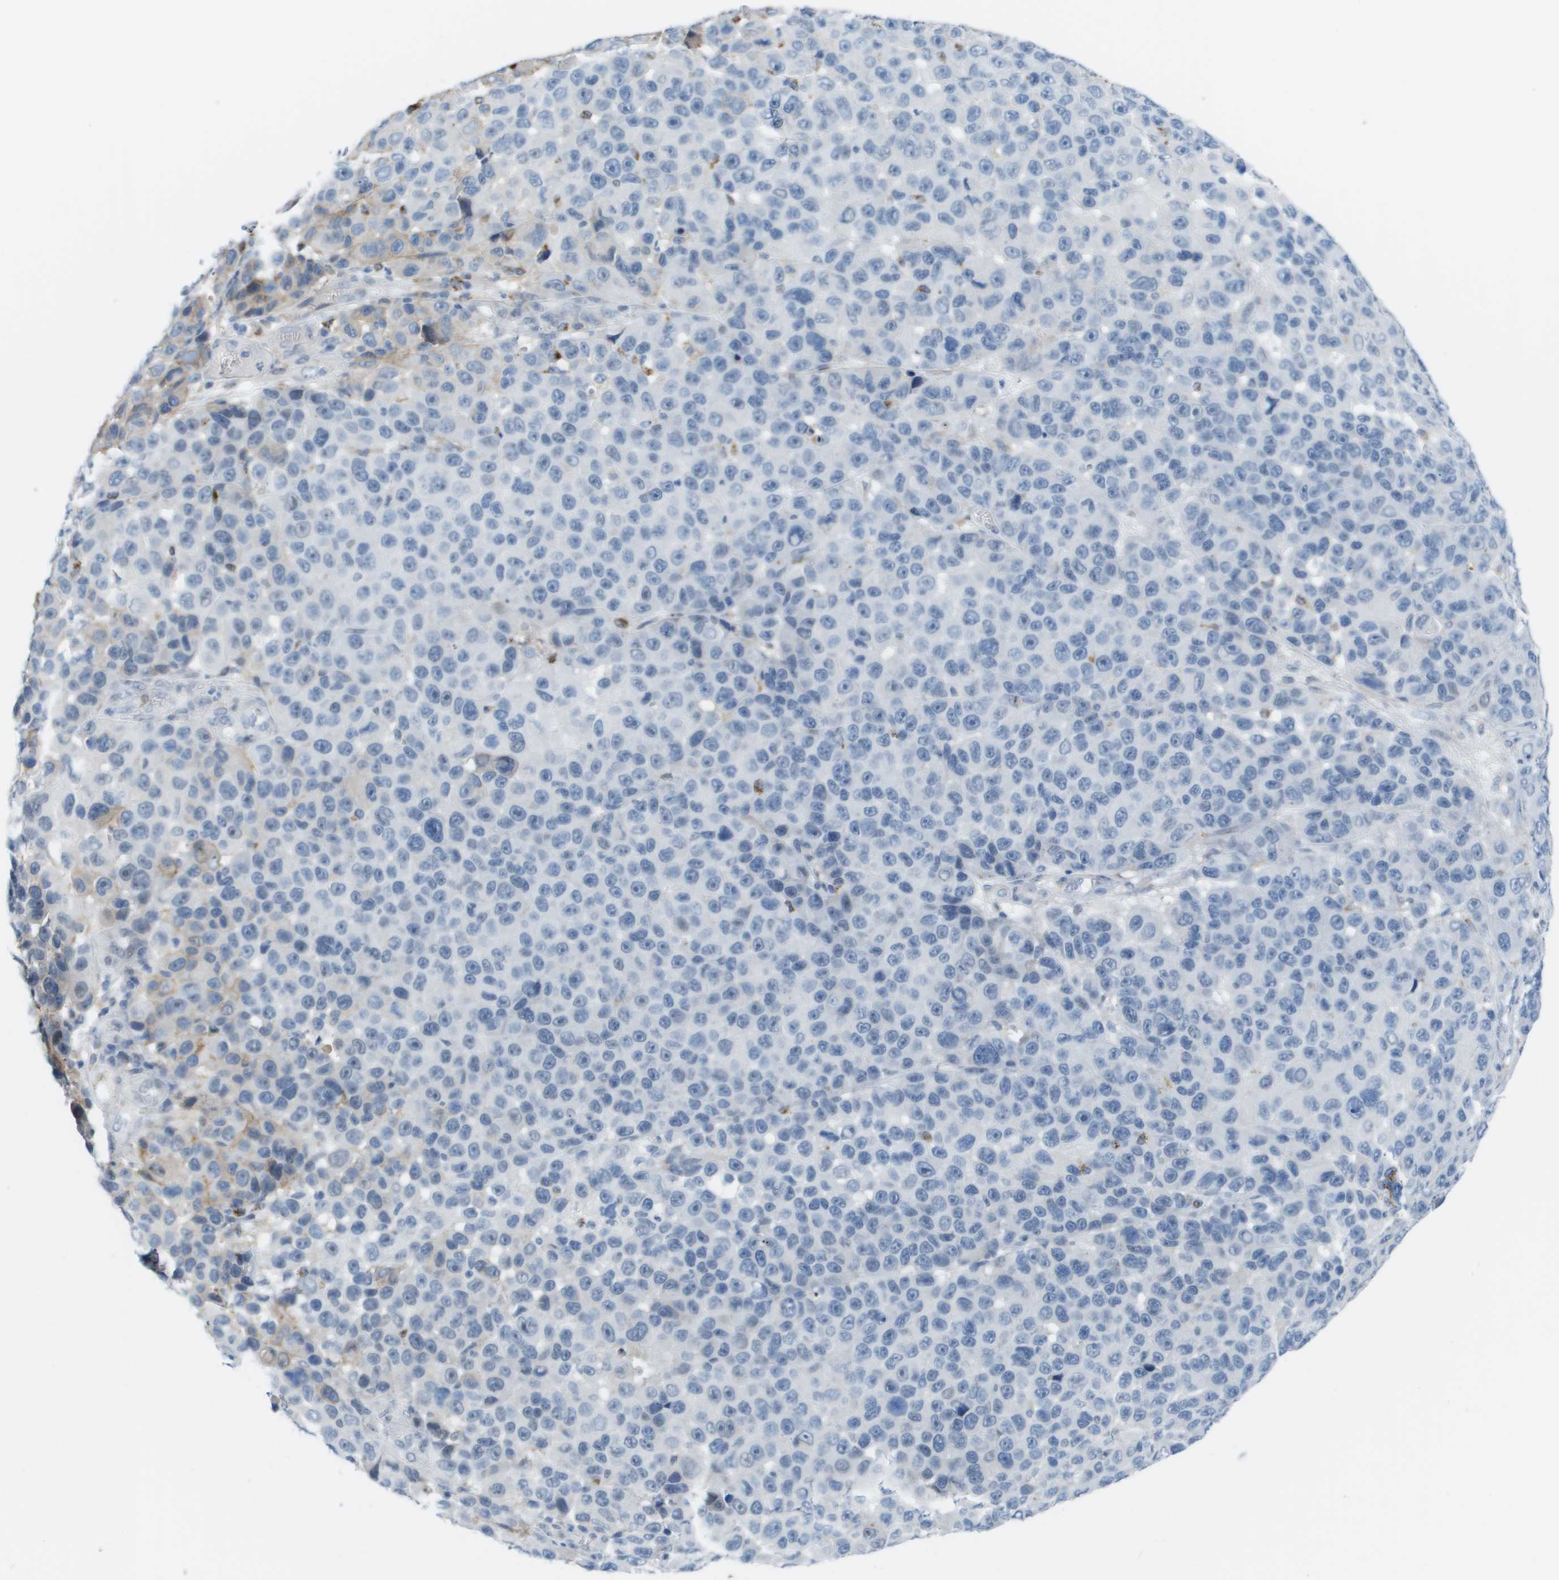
{"staining": {"intensity": "negative", "quantity": "none", "location": "none"}, "tissue": "melanoma", "cell_type": "Tumor cells", "image_type": "cancer", "snomed": [{"axis": "morphology", "description": "Malignant melanoma, NOS"}, {"axis": "topography", "description": "Skin"}], "caption": "Melanoma was stained to show a protein in brown. There is no significant staining in tumor cells.", "gene": "ZBTB43", "patient": {"sex": "male", "age": 53}}